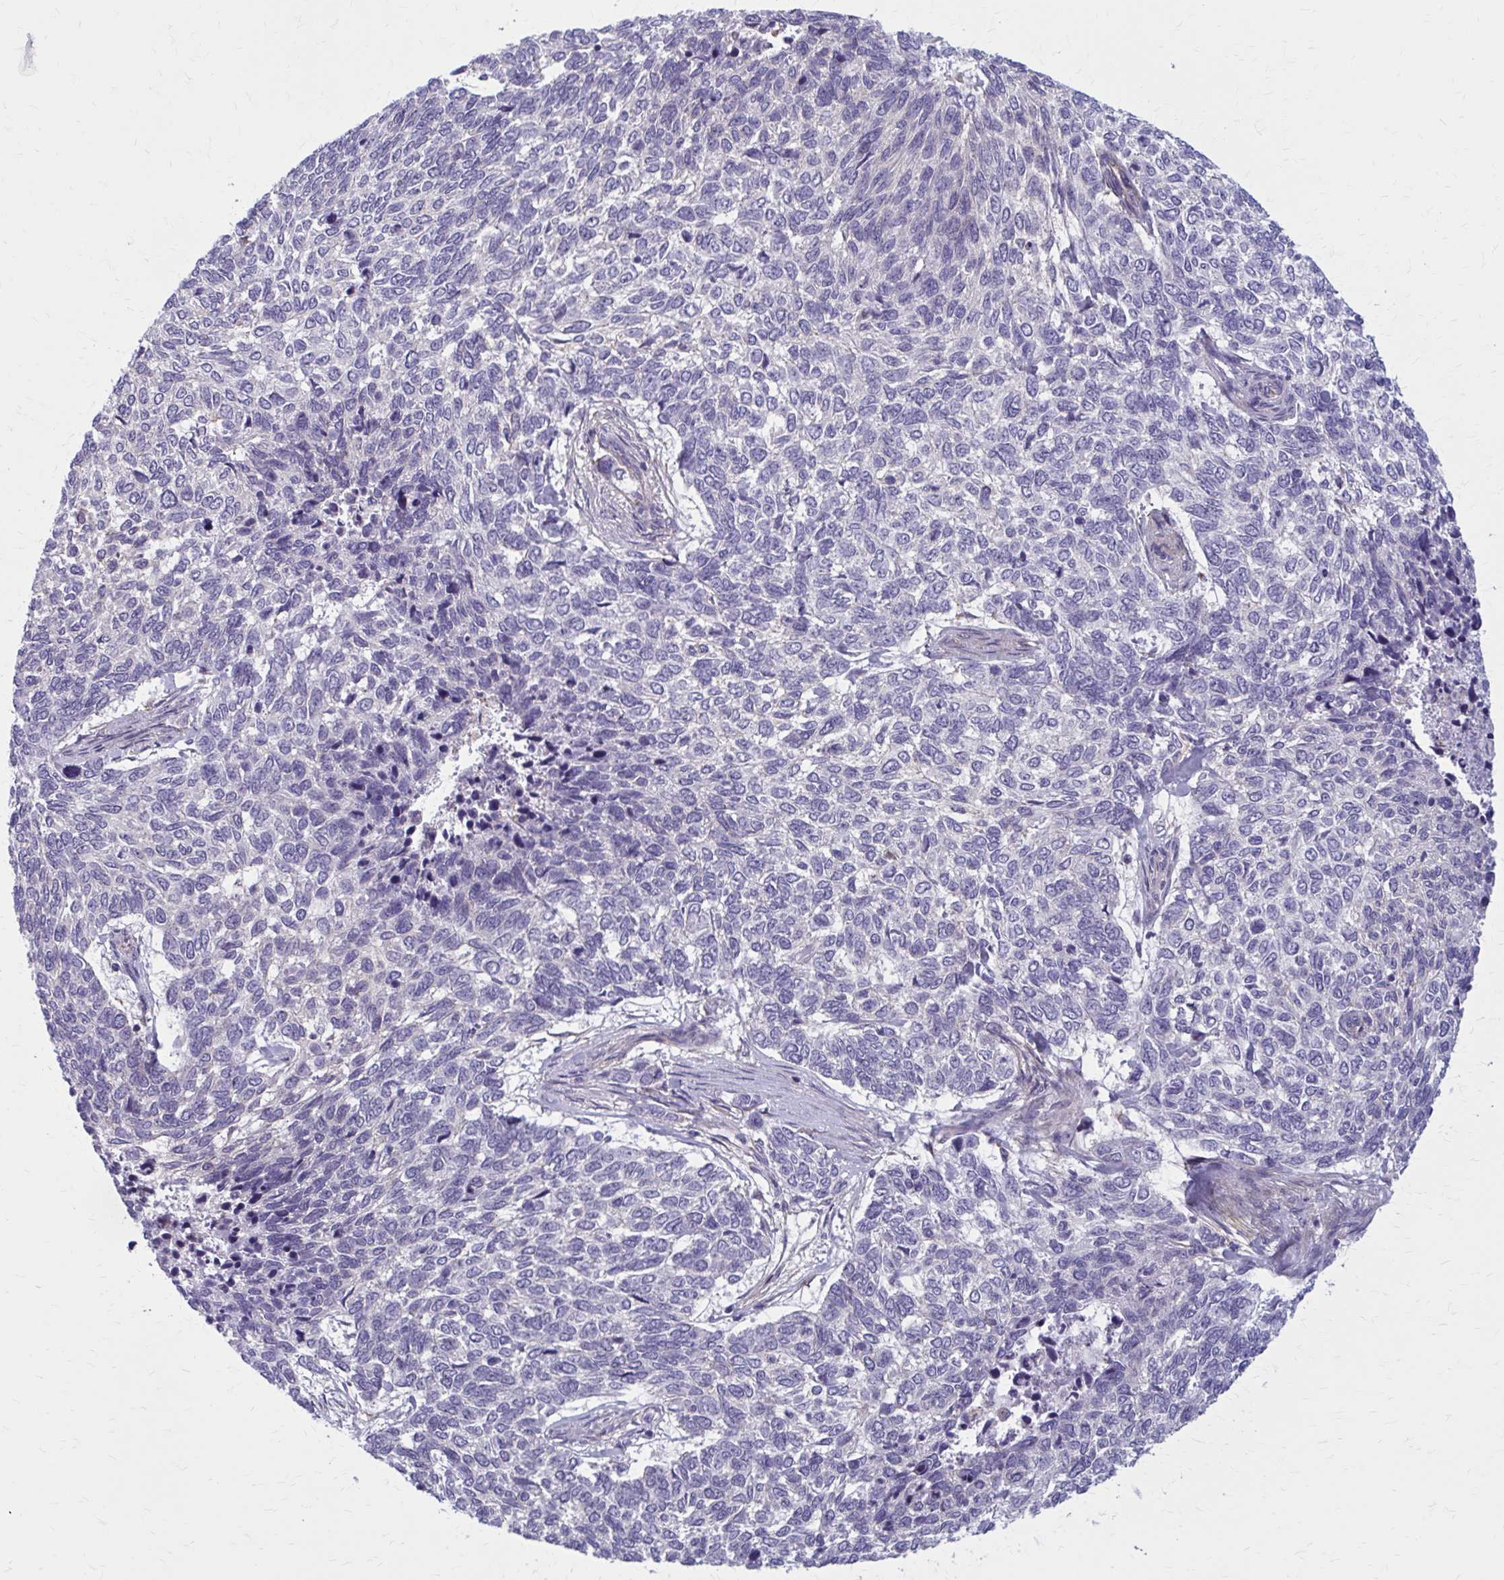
{"staining": {"intensity": "negative", "quantity": "none", "location": "none"}, "tissue": "skin cancer", "cell_type": "Tumor cells", "image_type": "cancer", "snomed": [{"axis": "morphology", "description": "Basal cell carcinoma"}, {"axis": "topography", "description": "Skin"}], "caption": "High magnification brightfield microscopy of skin cancer (basal cell carcinoma) stained with DAB (3,3'-diaminobenzidine) (brown) and counterstained with hematoxylin (blue): tumor cells show no significant staining.", "gene": "ZDHHC7", "patient": {"sex": "female", "age": 65}}